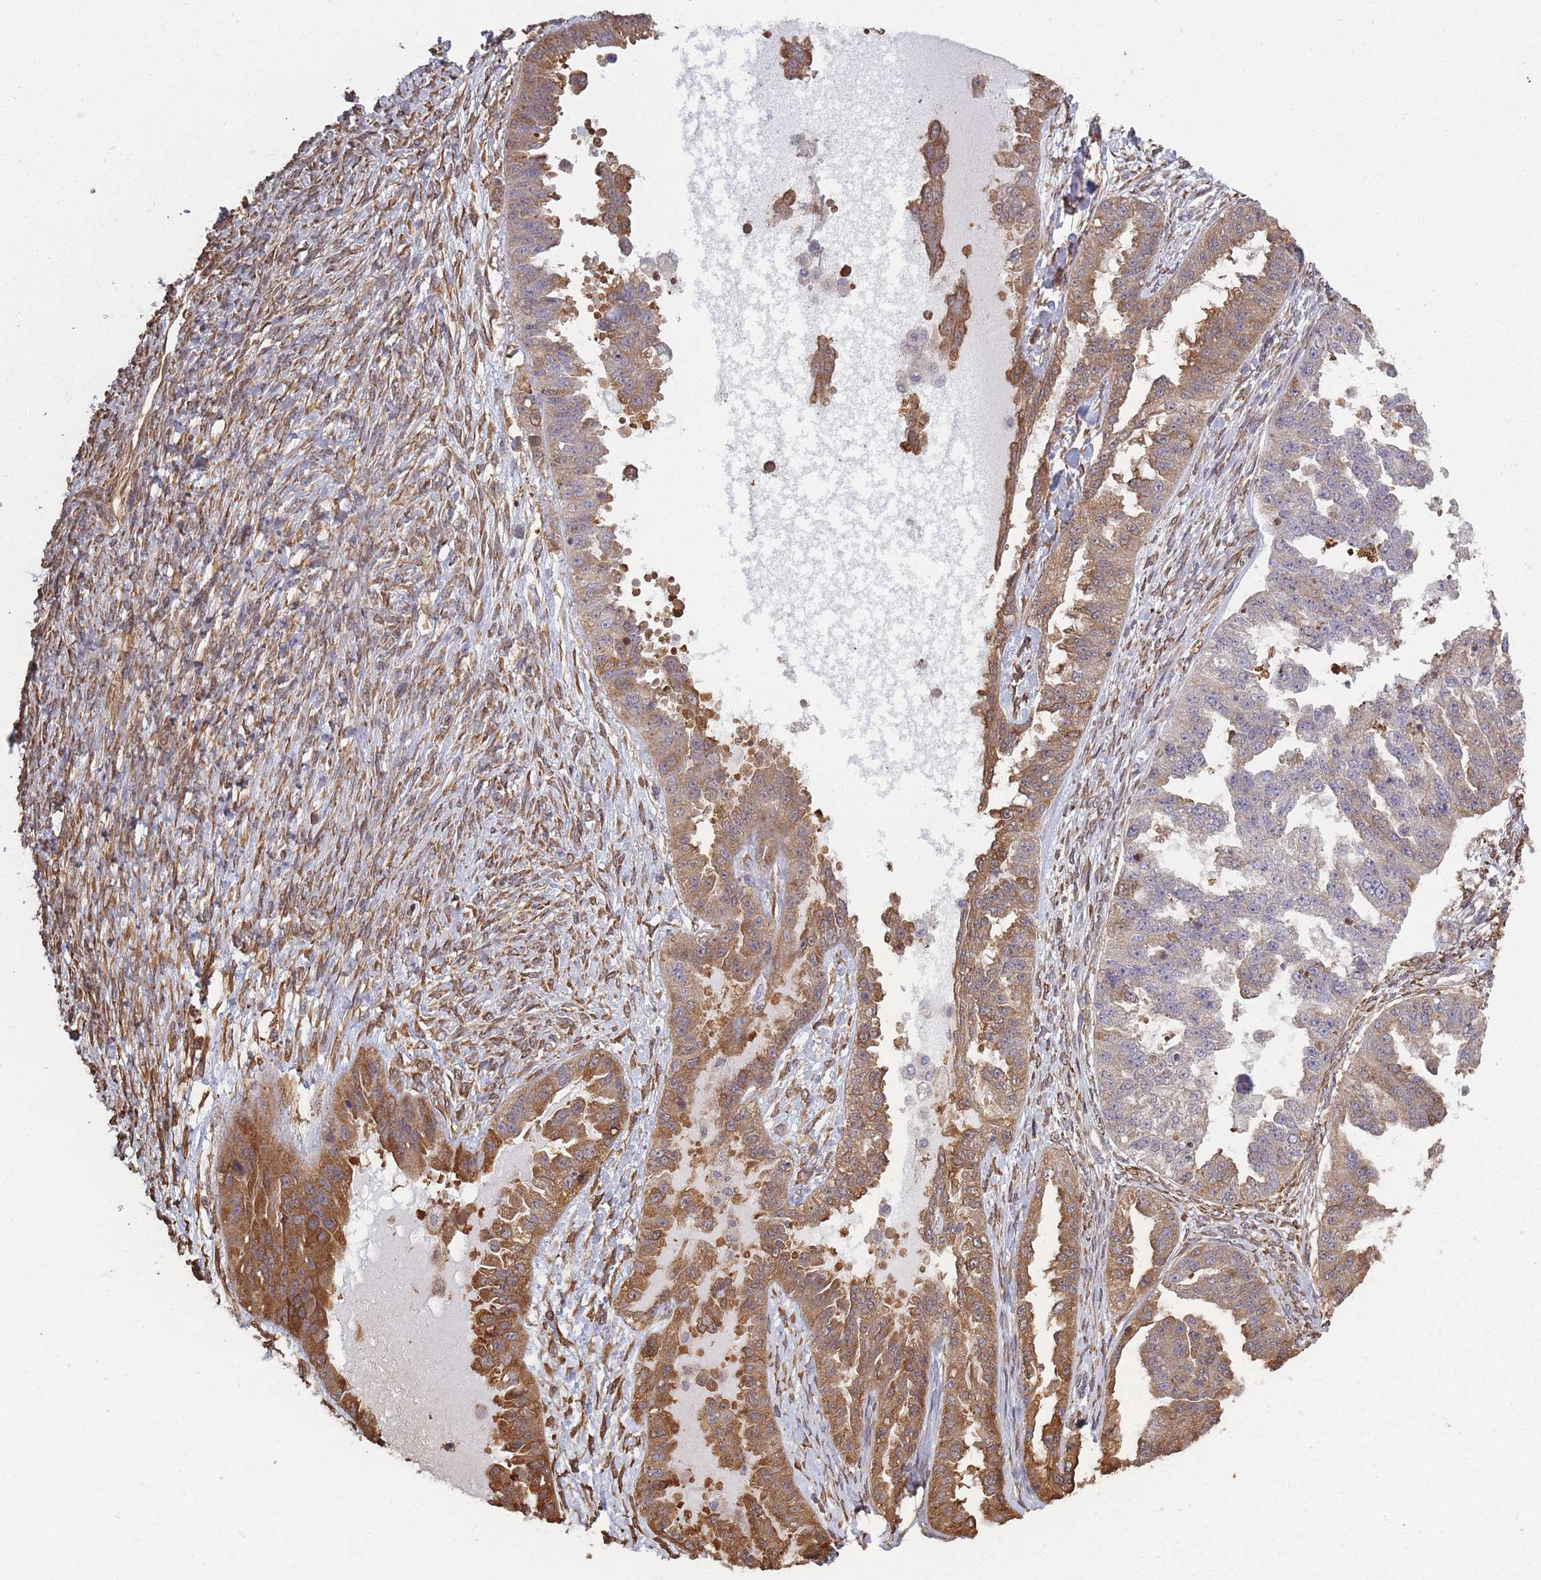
{"staining": {"intensity": "moderate", "quantity": "25%-75%", "location": "cytoplasmic/membranous"}, "tissue": "ovarian cancer", "cell_type": "Tumor cells", "image_type": "cancer", "snomed": [{"axis": "morphology", "description": "Cystadenocarcinoma, serous, NOS"}, {"axis": "topography", "description": "Ovary"}], "caption": "Tumor cells exhibit medium levels of moderate cytoplasmic/membranous expression in approximately 25%-75% of cells in human ovarian cancer.", "gene": "ARL13B", "patient": {"sex": "female", "age": 58}}